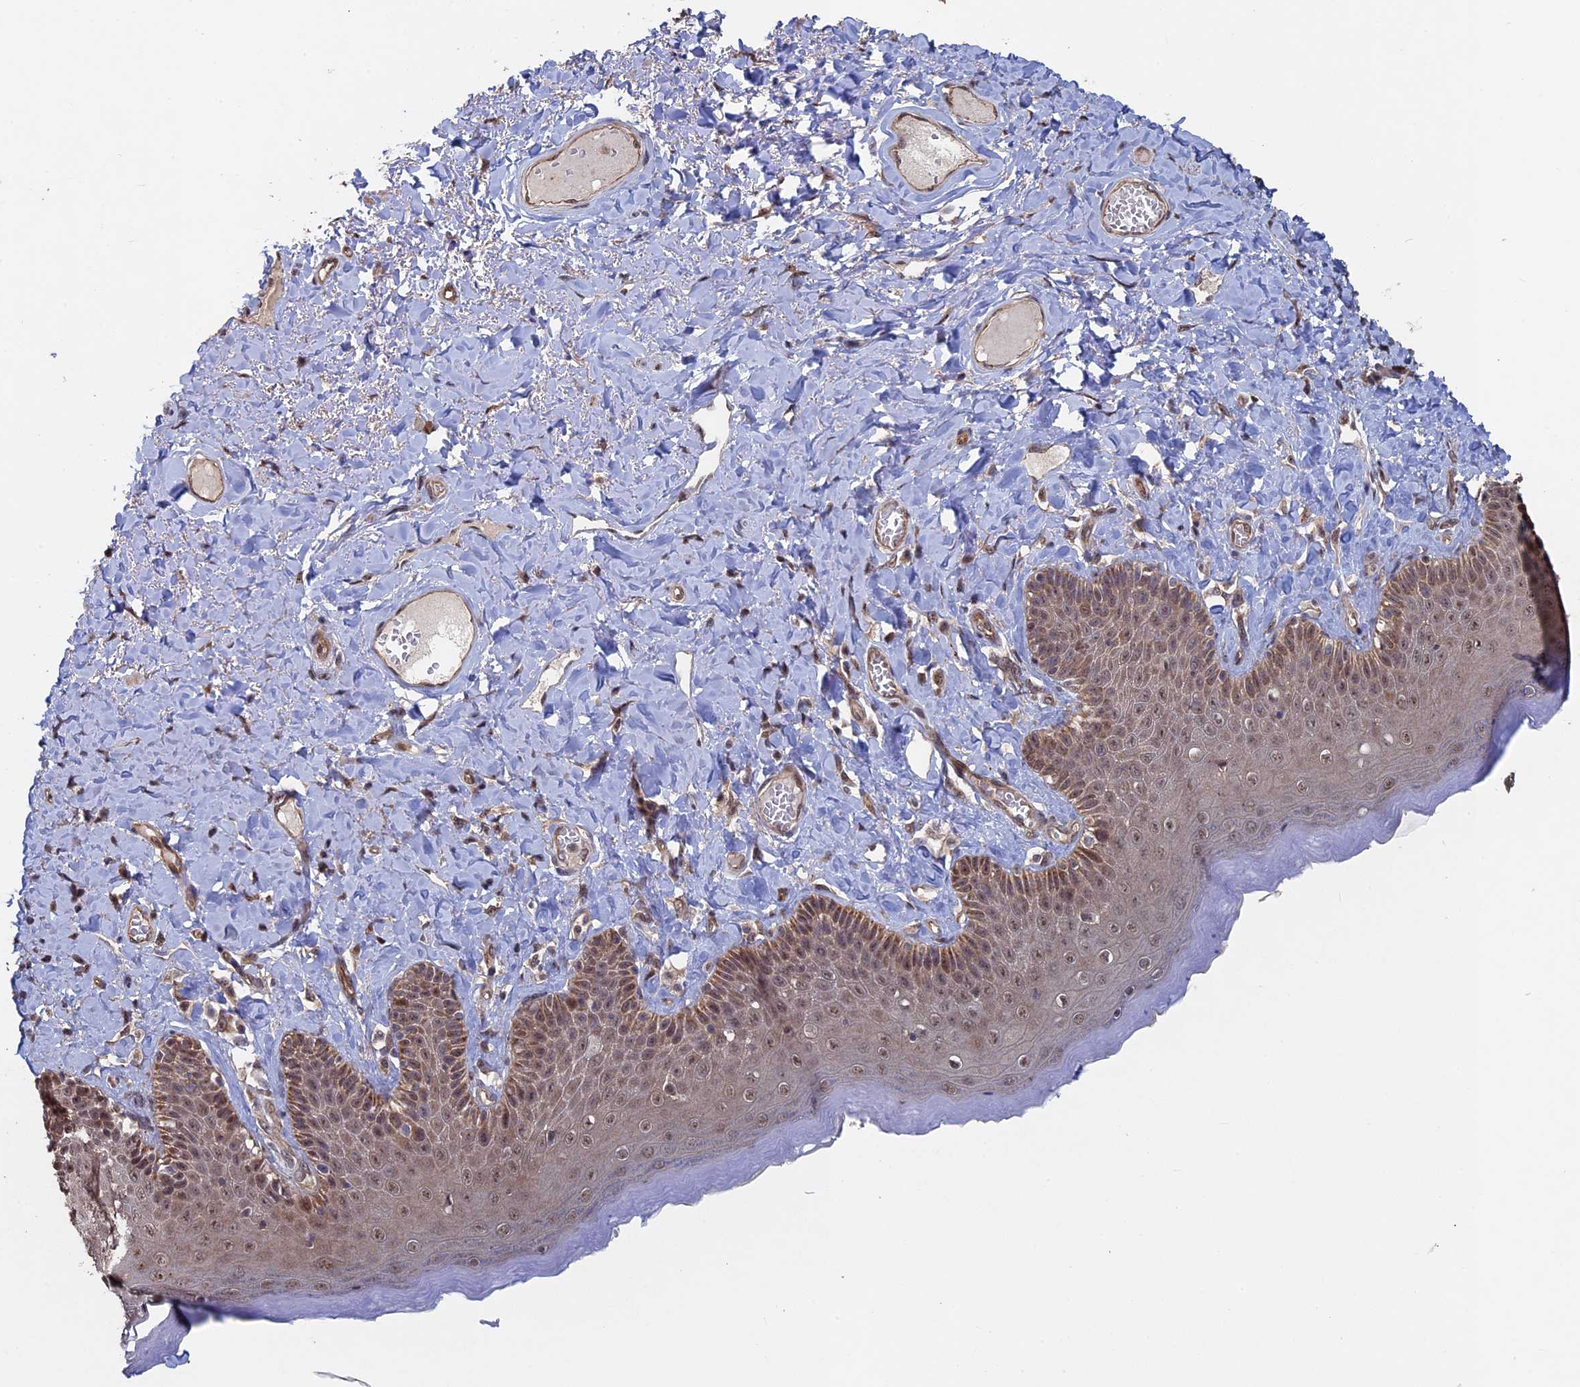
{"staining": {"intensity": "moderate", "quantity": ">75%", "location": "cytoplasmic/membranous,nuclear"}, "tissue": "skin", "cell_type": "Epidermal cells", "image_type": "normal", "snomed": [{"axis": "morphology", "description": "Normal tissue, NOS"}, {"axis": "topography", "description": "Anal"}], "caption": "Immunohistochemical staining of normal skin exhibits moderate cytoplasmic/membranous,nuclear protein positivity in approximately >75% of epidermal cells.", "gene": "KIAA1328", "patient": {"sex": "male", "age": 69}}